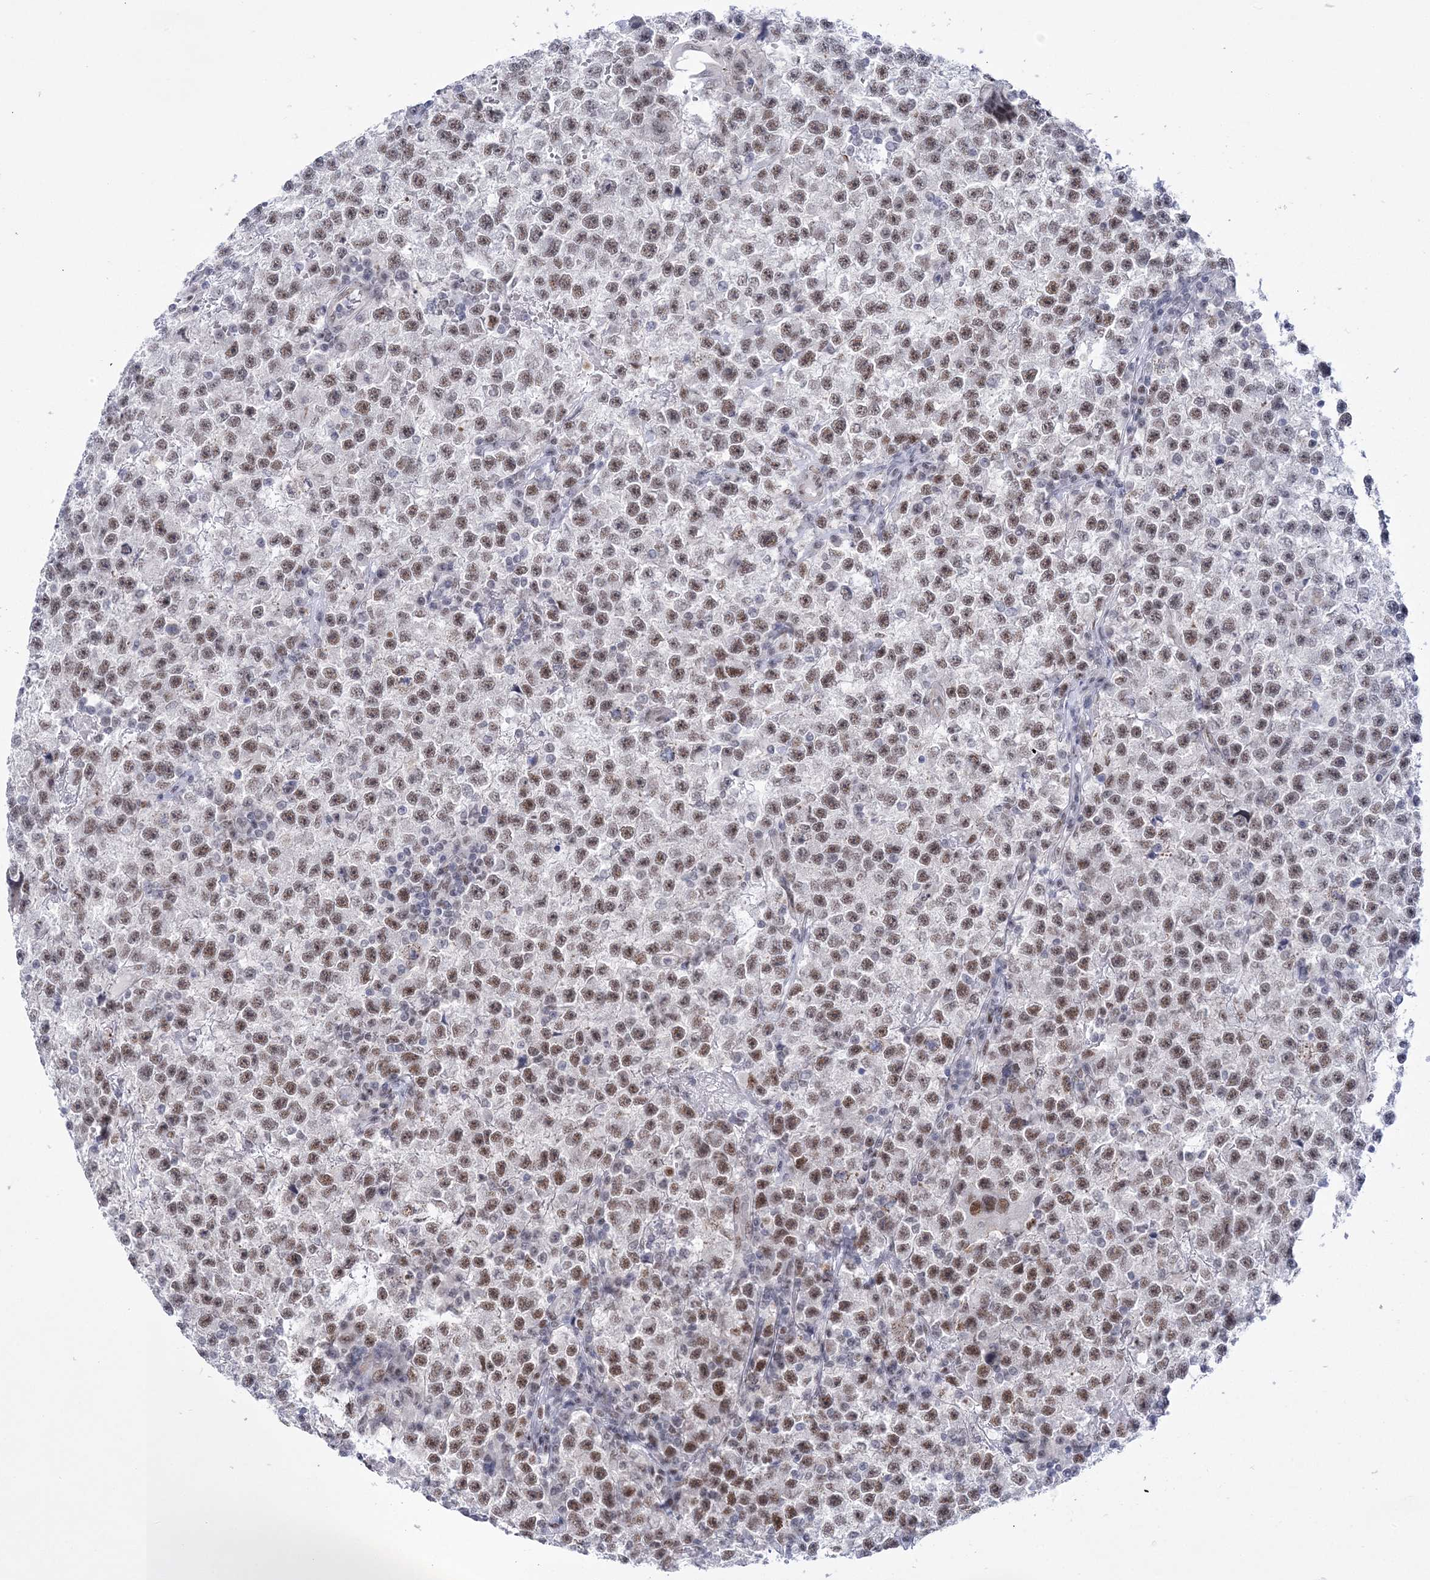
{"staining": {"intensity": "moderate", "quantity": ">75%", "location": "nuclear"}, "tissue": "testis cancer", "cell_type": "Tumor cells", "image_type": "cancer", "snomed": [{"axis": "morphology", "description": "Seminoma, NOS"}, {"axis": "topography", "description": "Testis"}], "caption": "A photomicrograph of human testis cancer (seminoma) stained for a protein exhibits moderate nuclear brown staining in tumor cells.", "gene": "NSUN2", "patient": {"sex": "male", "age": 22}}